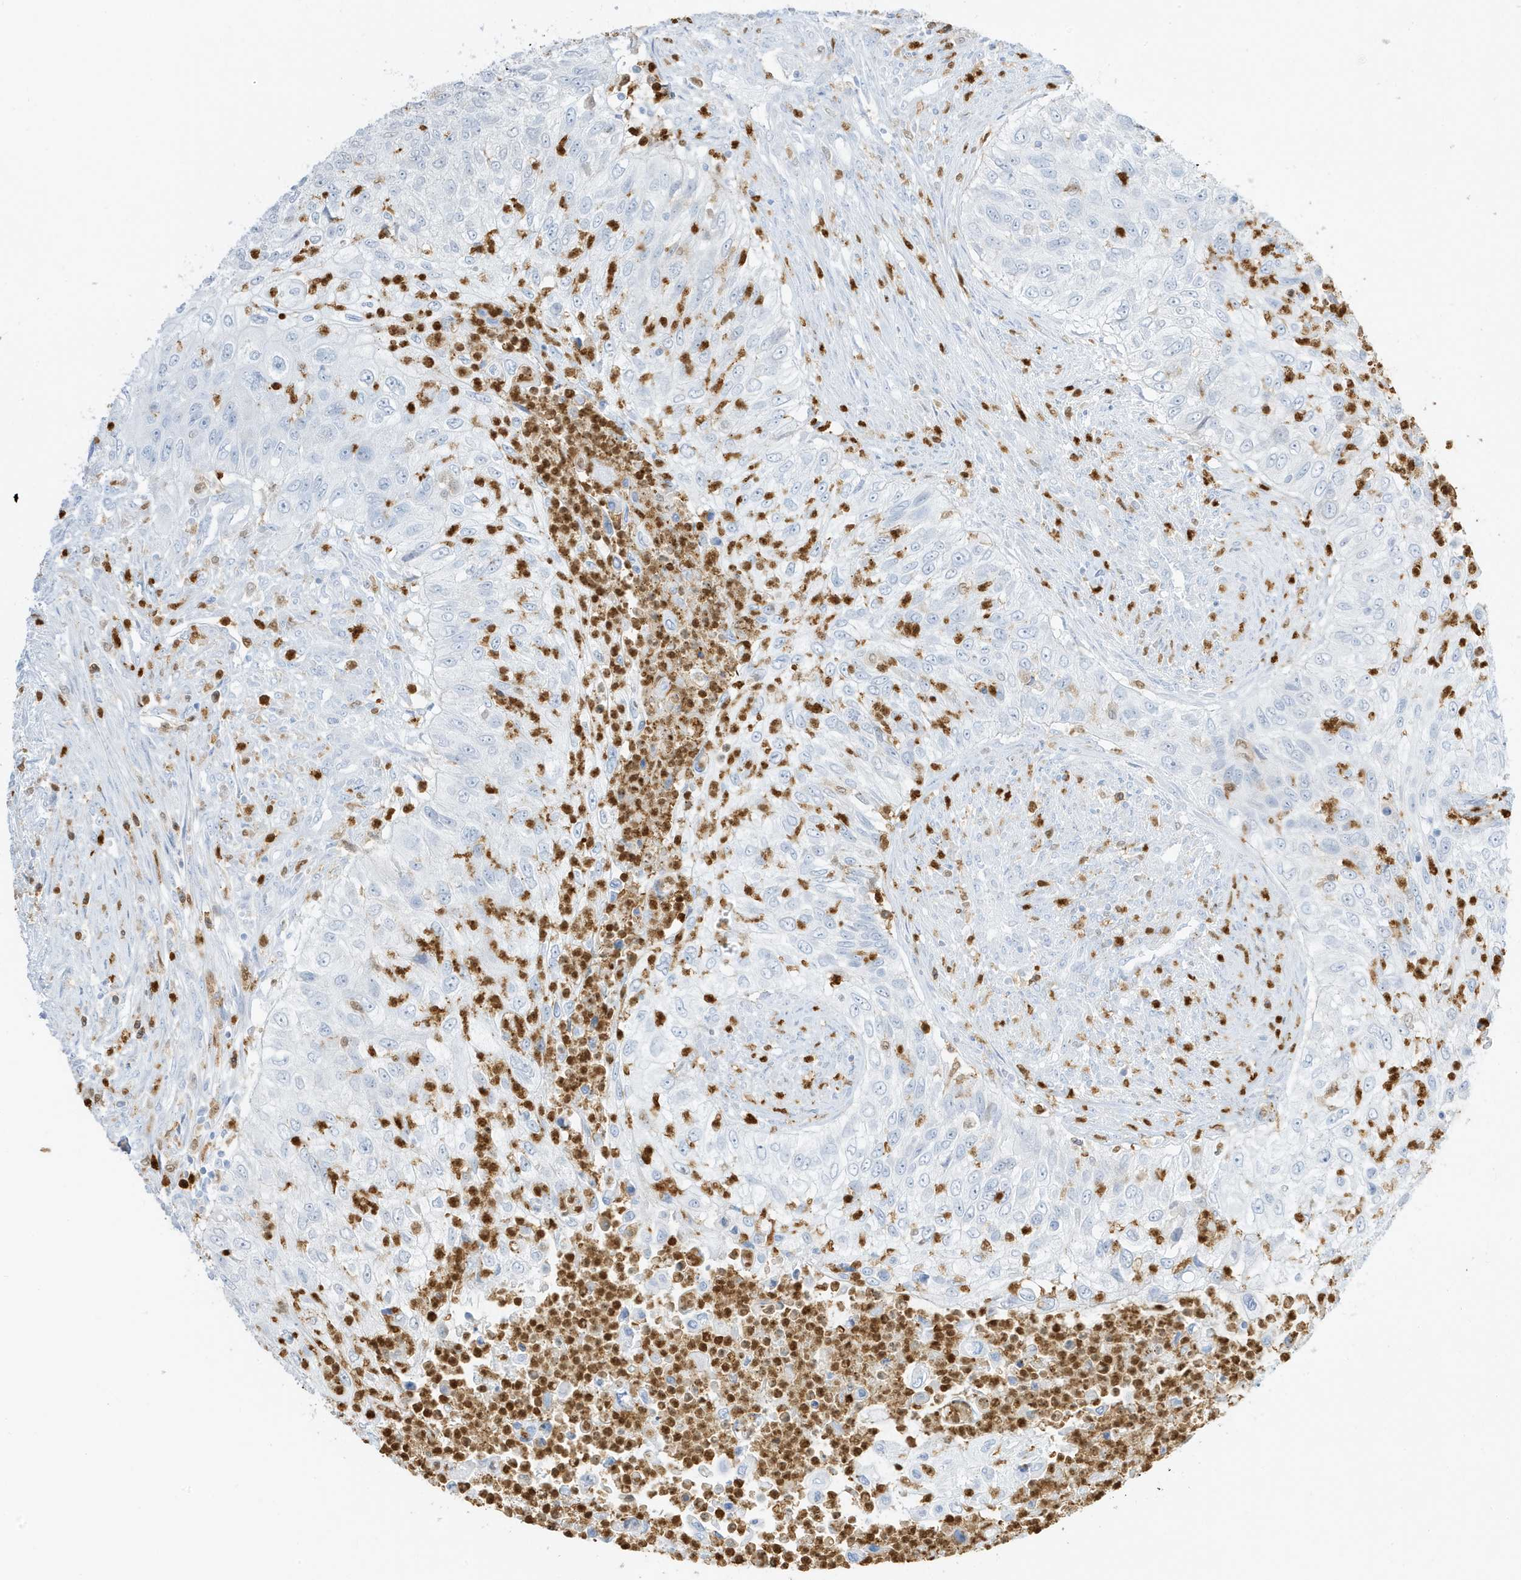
{"staining": {"intensity": "negative", "quantity": "none", "location": "none"}, "tissue": "urothelial cancer", "cell_type": "Tumor cells", "image_type": "cancer", "snomed": [{"axis": "morphology", "description": "Urothelial carcinoma, High grade"}, {"axis": "topography", "description": "Urinary bladder"}], "caption": "There is no significant positivity in tumor cells of urothelial cancer. Nuclei are stained in blue.", "gene": "GCA", "patient": {"sex": "female", "age": 60}}